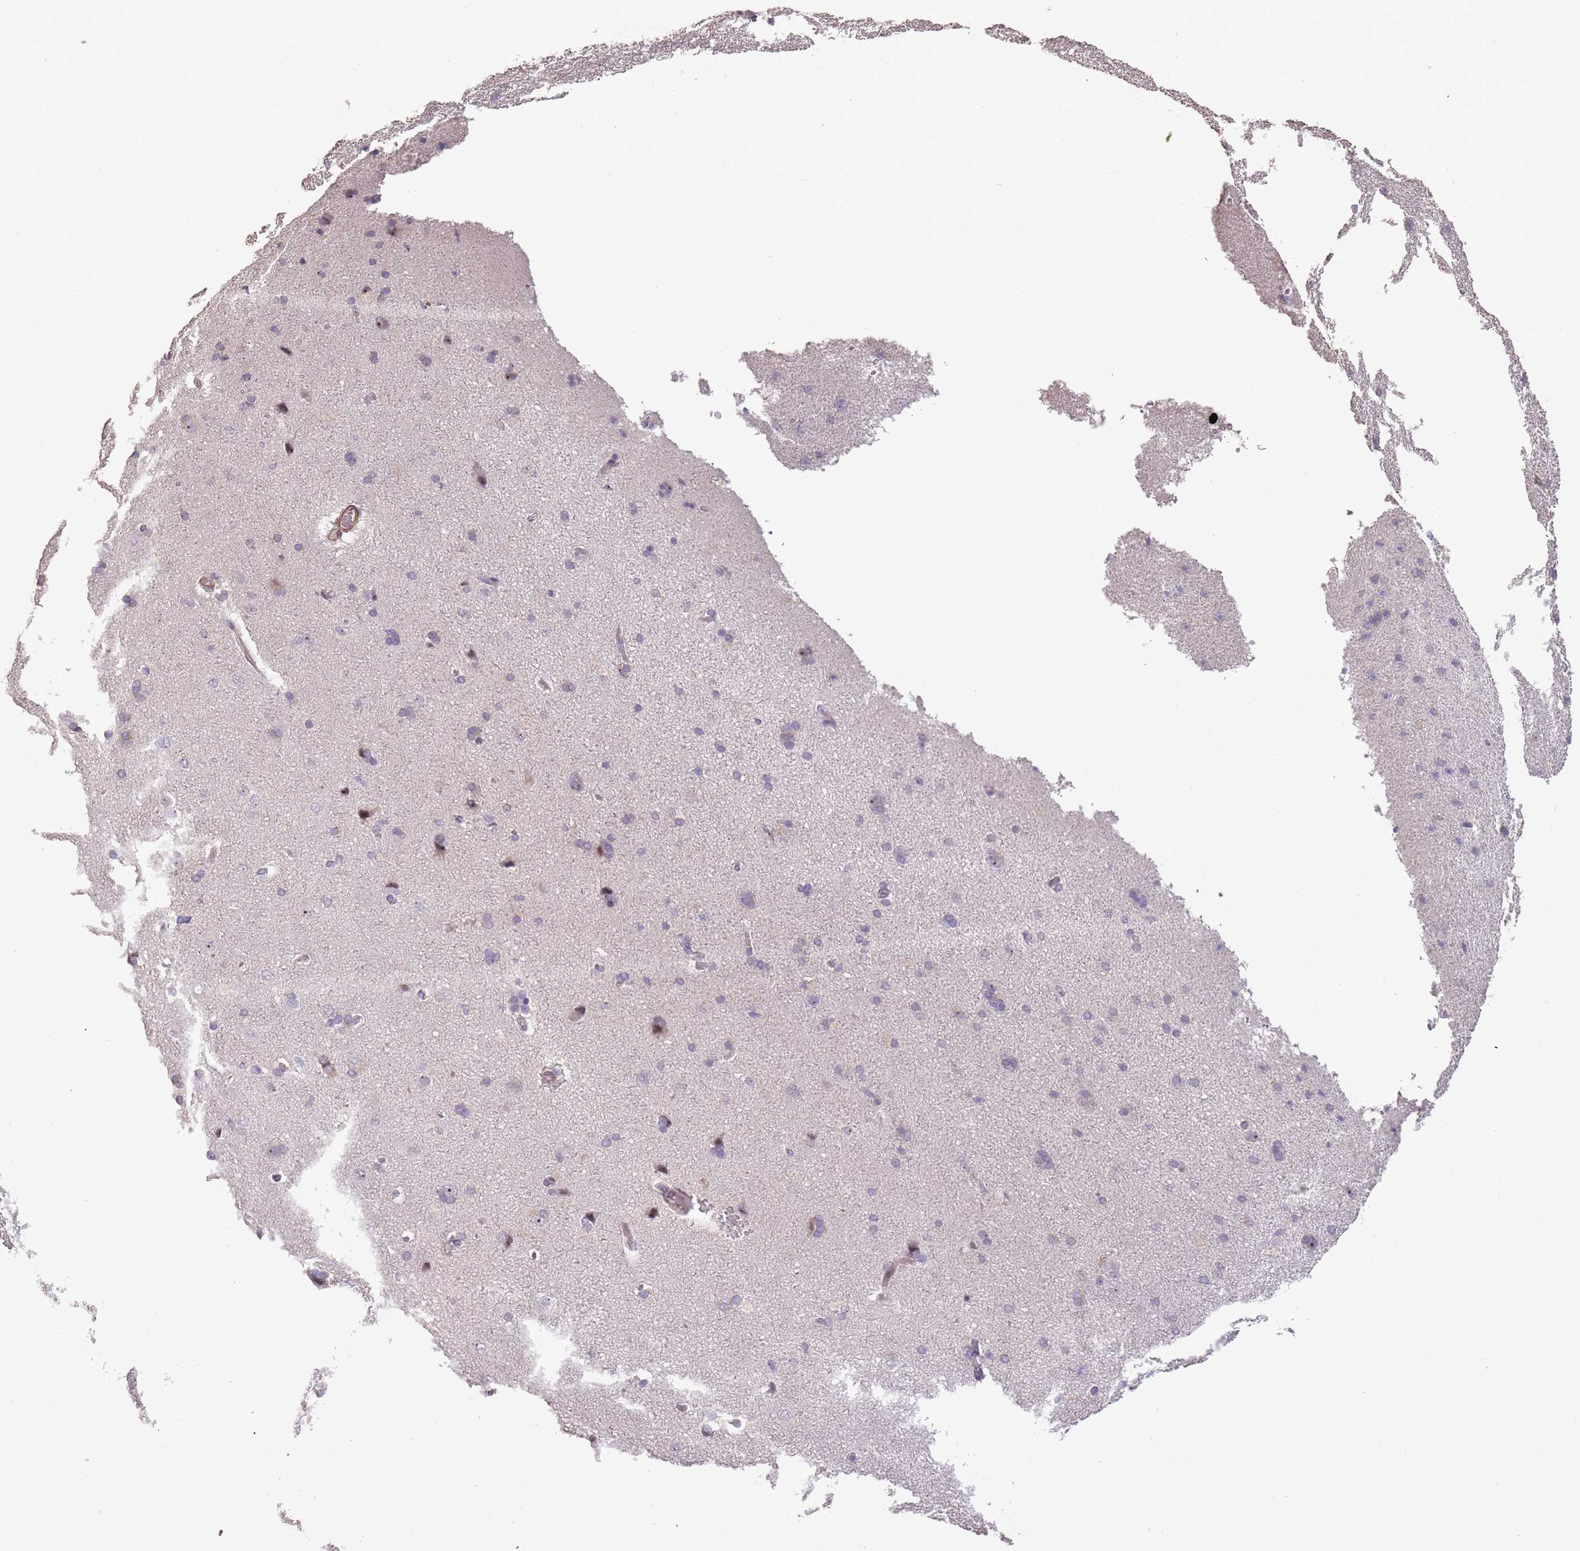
{"staining": {"intensity": "negative", "quantity": "none", "location": "none"}, "tissue": "cerebral cortex", "cell_type": "Endothelial cells", "image_type": "normal", "snomed": [{"axis": "morphology", "description": "Normal tissue, NOS"}, {"axis": "topography", "description": "Cerebral cortex"}], "caption": "Immunohistochemistry of unremarkable cerebral cortex shows no positivity in endothelial cells. (Stains: DAB (3,3'-diaminobenzidine) immunohistochemistry with hematoxylin counter stain, Microscopy: brightfield microscopy at high magnification).", "gene": "ADTRP", "patient": {"sex": "male", "age": 62}}